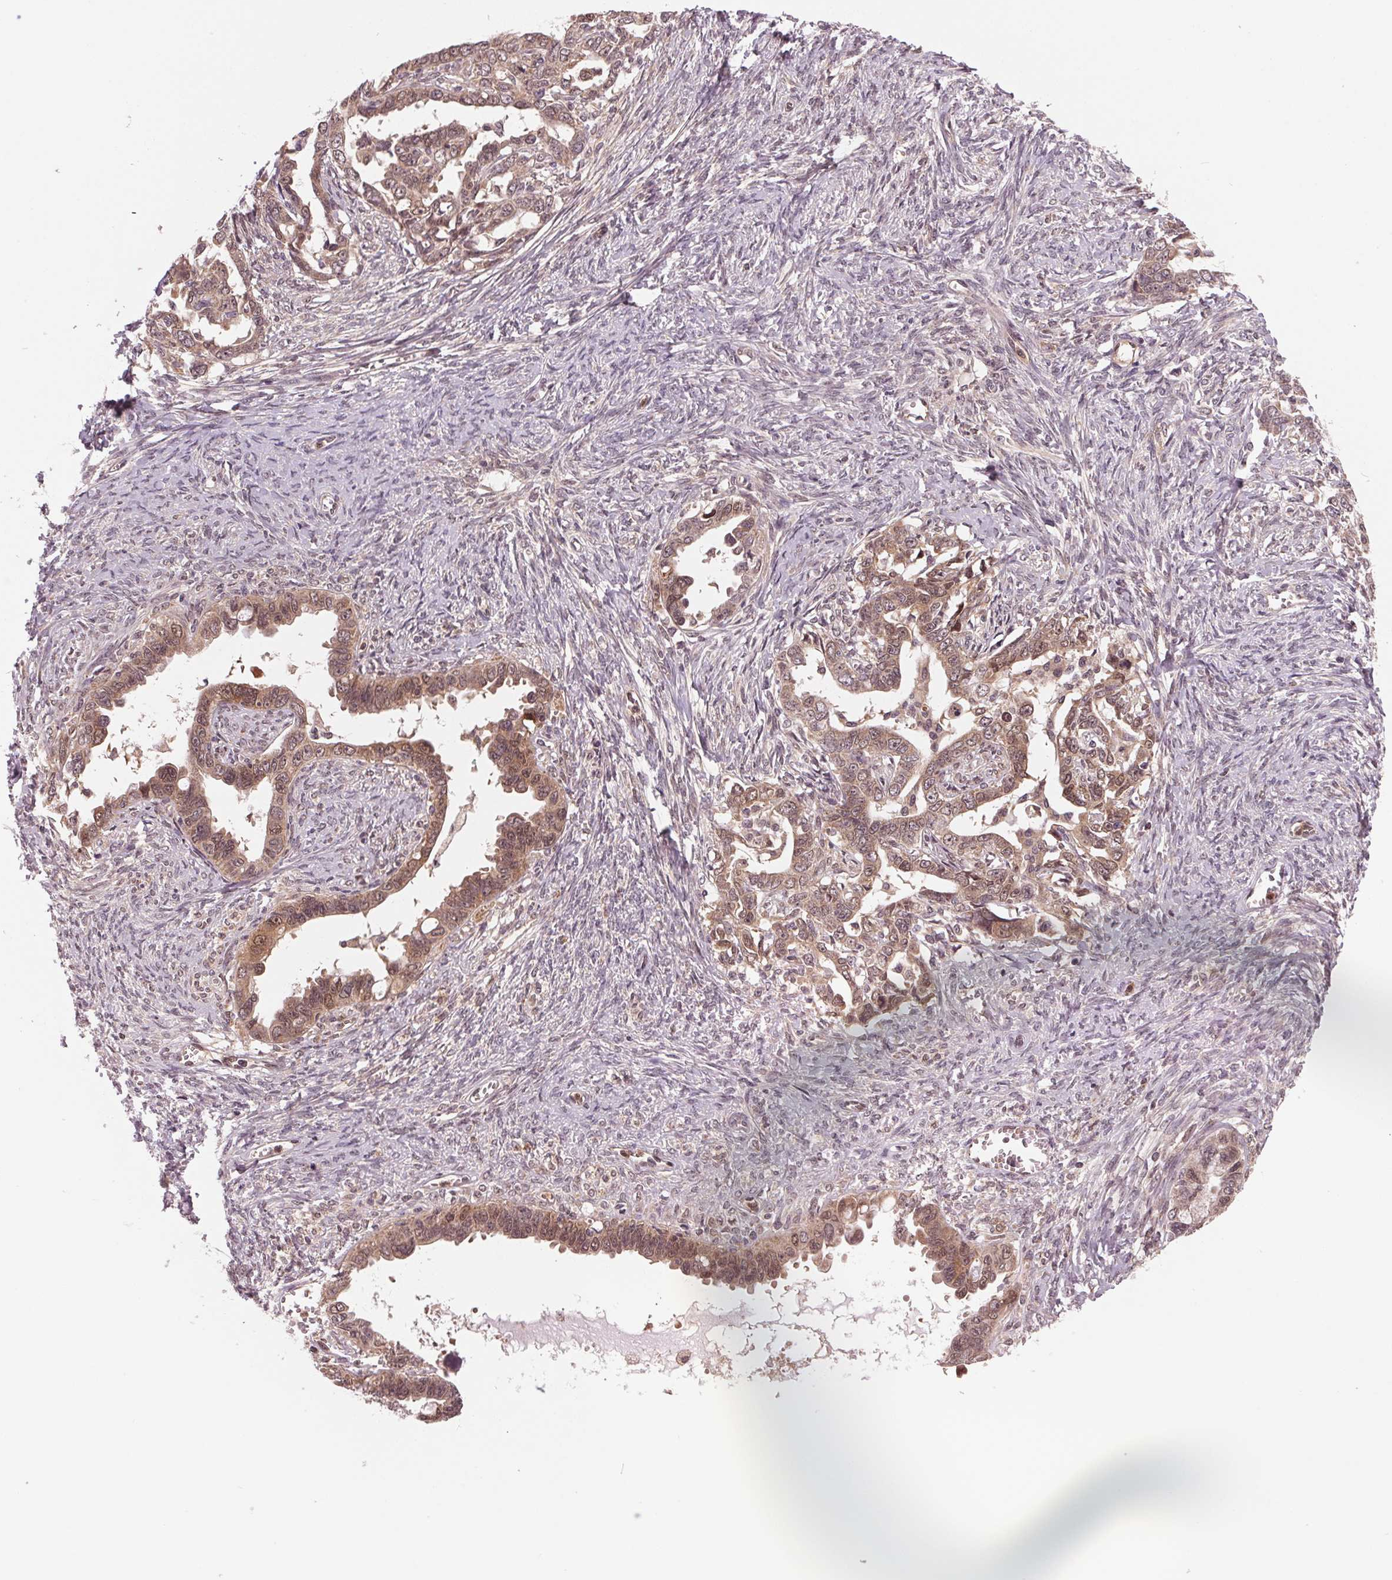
{"staining": {"intensity": "moderate", "quantity": ">75%", "location": "cytoplasmic/membranous,nuclear"}, "tissue": "ovarian cancer", "cell_type": "Tumor cells", "image_type": "cancer", "snomed": [{"axis": "morphology", "description": "Cystadenocarcinoma, serous, NOS"}, {"axis": "topography", "description": "Ovary"}], "caption": "There is medium levels of moderate cytoplasmic/membranous and nuclear positivity in tumor cells of ovarian cancer, as demonstrated by immunohistochemical staining (brown color).", "gene": "STAT3", "patient": {"sex": "female", "age": 69}}